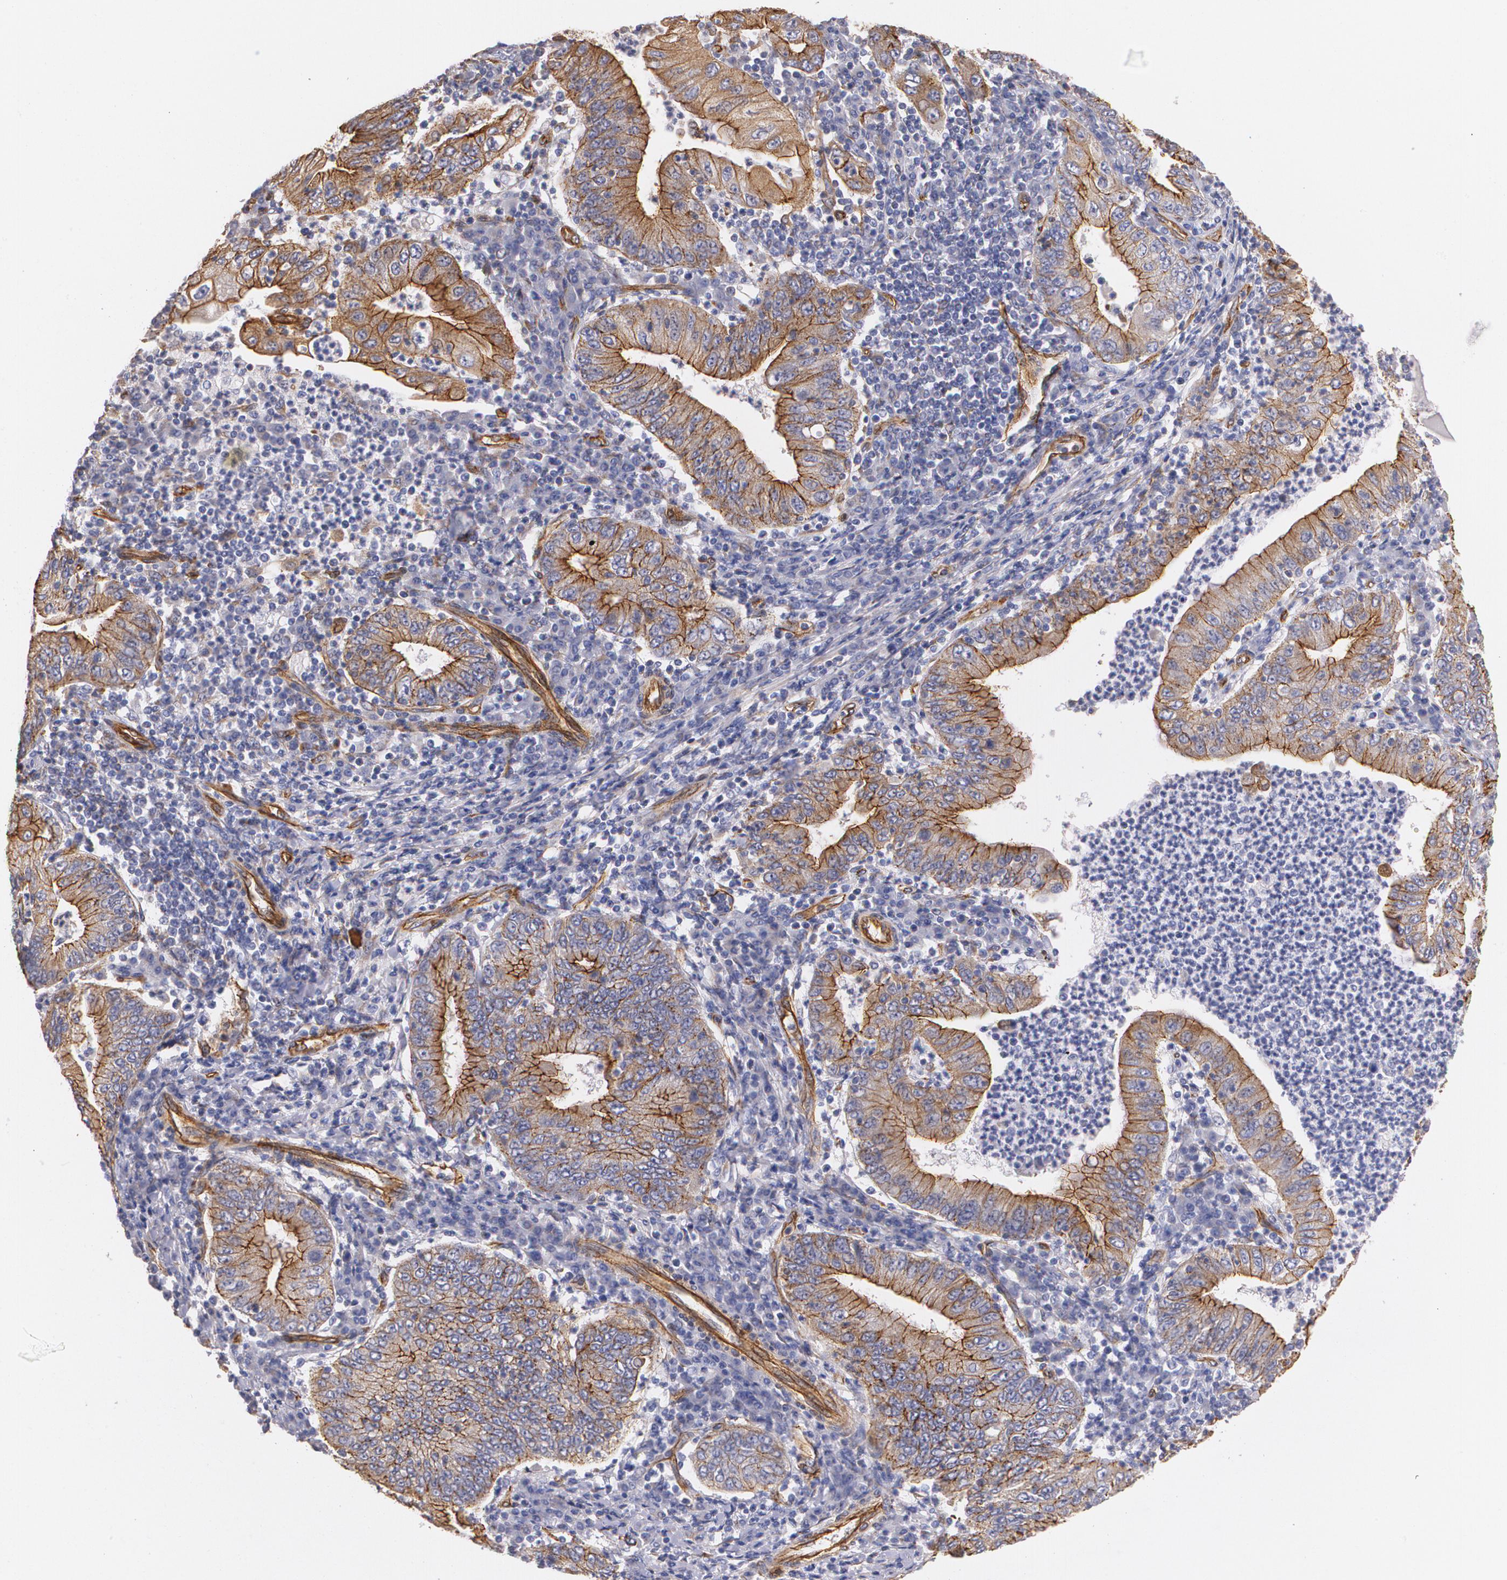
{"staining": {"intensity": "moderate", "quantity": ">75%", "location": "cytoplasmic/membranous"}, "tissue": "stomach cancer", "cell_type": "Tumor cells", "image_type": "cancer", "snomed": [{"axis": "morphology", "description": "Normal tissue, NOS"}, {"axis": "morphology", "description": "Adenocarcinoma, NOS"}, {"axis": "topography", "description": "Esophagus"}, {"axis": "topography", "description": "Stomach, upper"}, {"axis": "topography", "description": "Peripheral nerve tissue"}], "caption": "This is an image of immunohistochemistry (IHC) staining of stomach cancer, which shows moderate staining in the cytoplasmic/membranous of tumor cells.", "gene": "TJP1", "patient": {"sex": "male", "age": 62}}